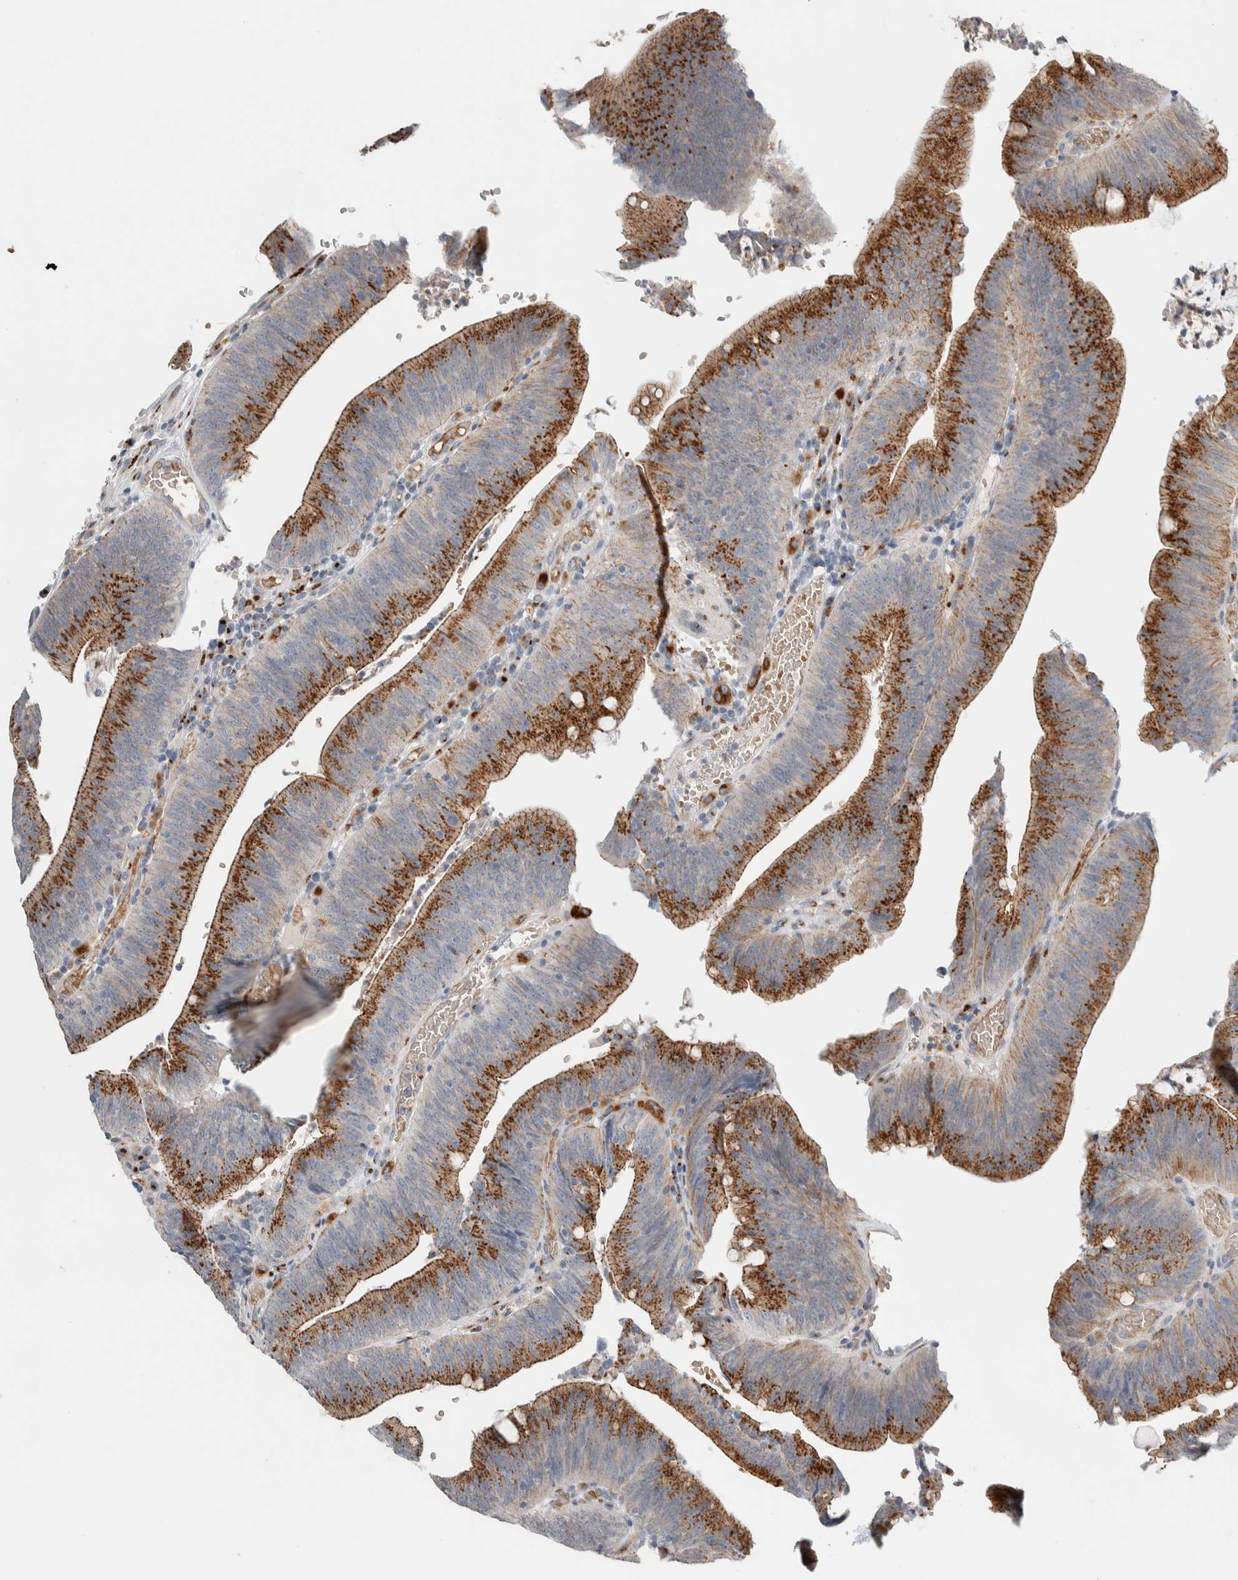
{"staining": {"intensity": "strong", "quantity": ">75%", "location": "cytoplasmic/membranous"}, "tissue": "colorectal cancer", "cell_type": "Tumor cells", "image_type": "cancer", "snomed": [{"axis": "morphology", "description": "Normal tissue, NOS"}, {"axis": "morphology", "description": "Adenocarcinoma, NOS"}, {"axis": "topography", "description": "Rectum"}], "caption": "IHC histopathology image of neoplastic tissue: colorectal cancer stained using immunohistochemistry exhibits high levels of strong protein expression localized specifically in the cytoplasmic/membranous of tumor cells, appearing as a cytoplasmic/membranous brown color.", "gene": "SLC38A10", "patient": {"sex": "female", "age": 66}}